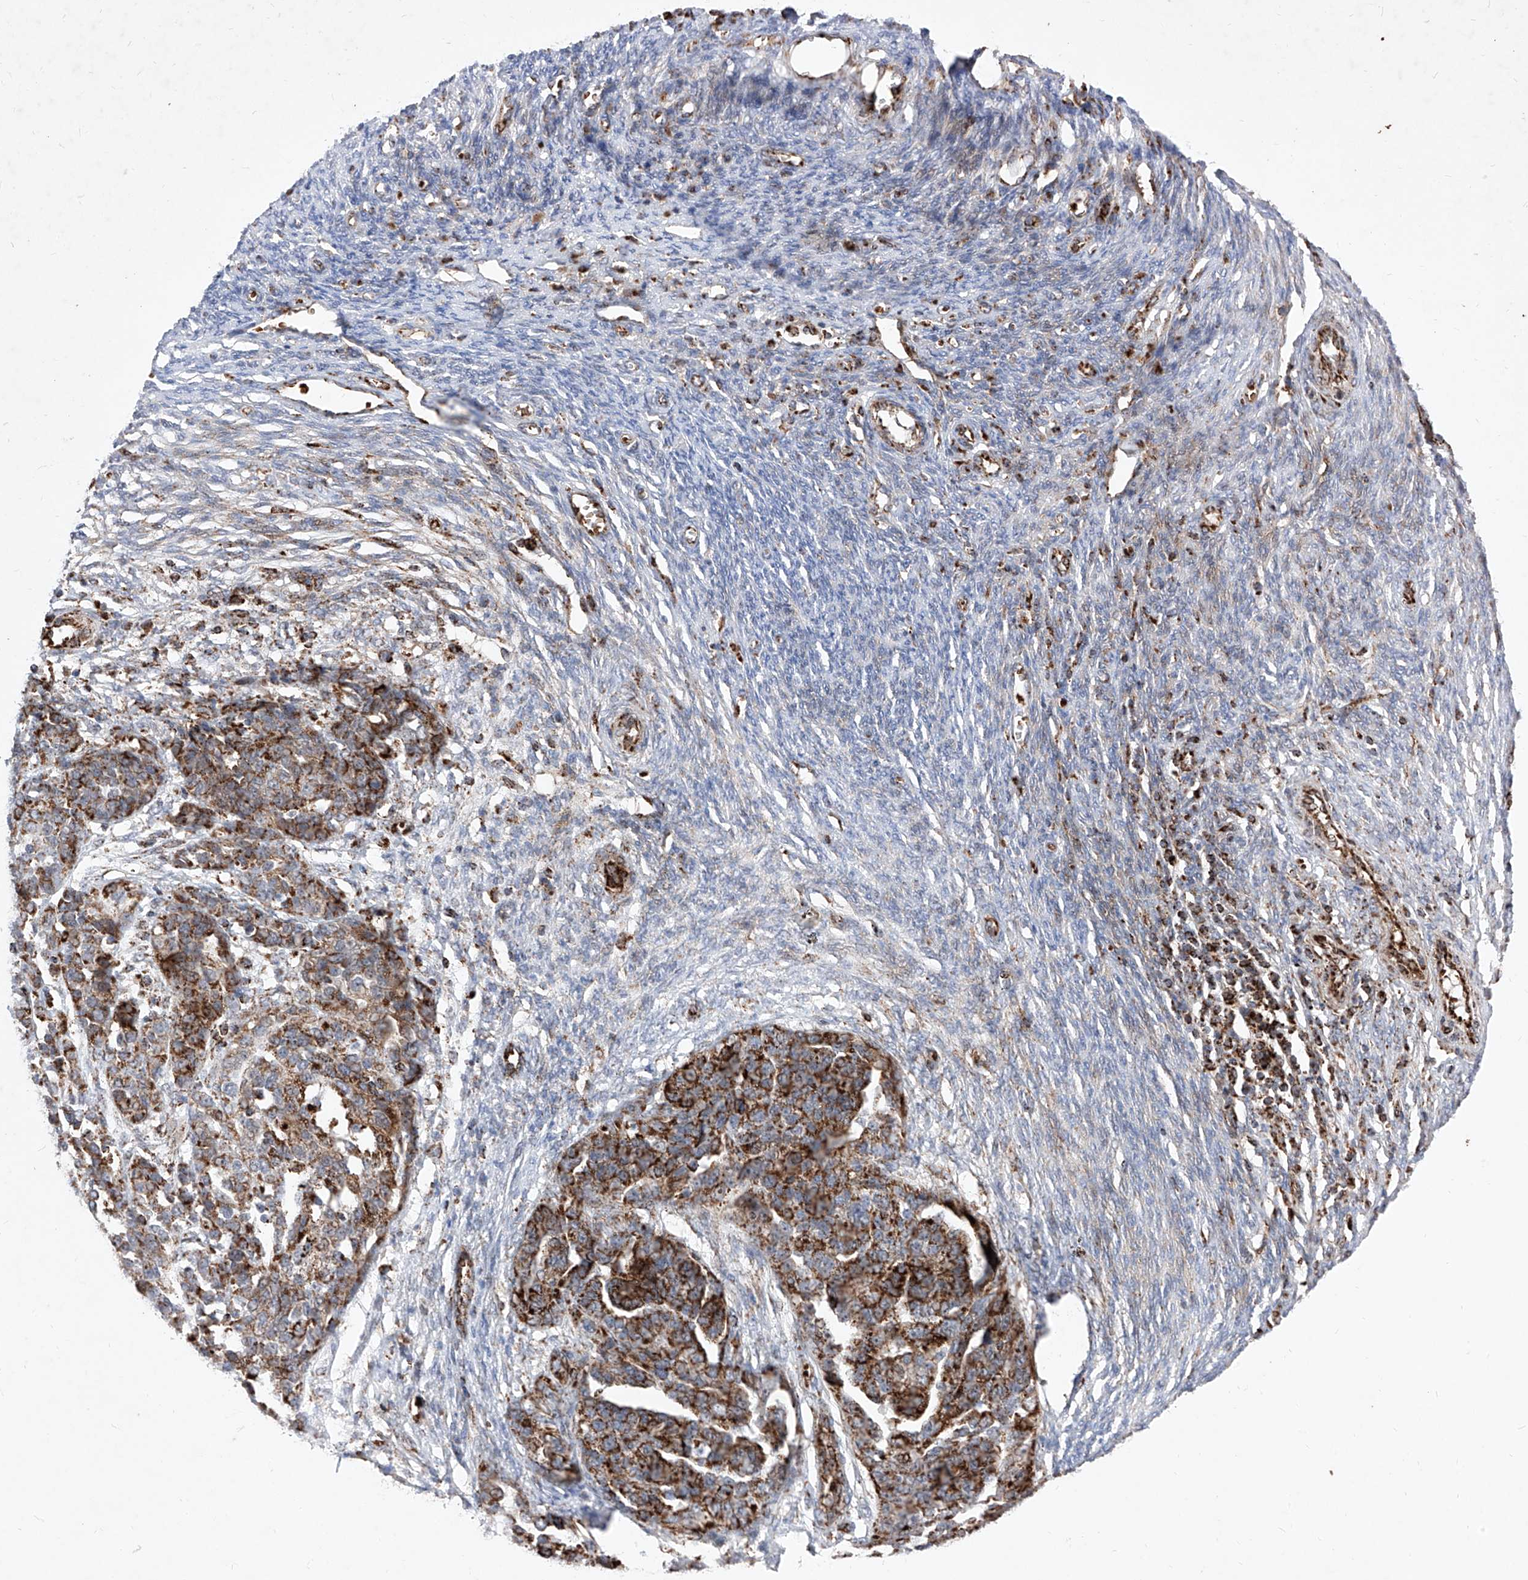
{"staining": {"intensity": "strong", "quantity": ">75%", "location": "cytoplasmic/membranous"}, "tissue": "ovarian cancer", "cell_type": "Tumor cells", "image_type": "cancer", "snomed": [{"axis": "morphology", "description": "Cystadenocarcinoma, serous, NOS"}, {"axis": "topography", "description": "Ovary"}], "caption": "Tumor cells display strong cytoplasmic/membranous staining in approximately >75% of cells in ovarian serous cystadenocarcinoma.", "gene": "SEMA6A", "patient": {"sex": "female", "age": 44}}